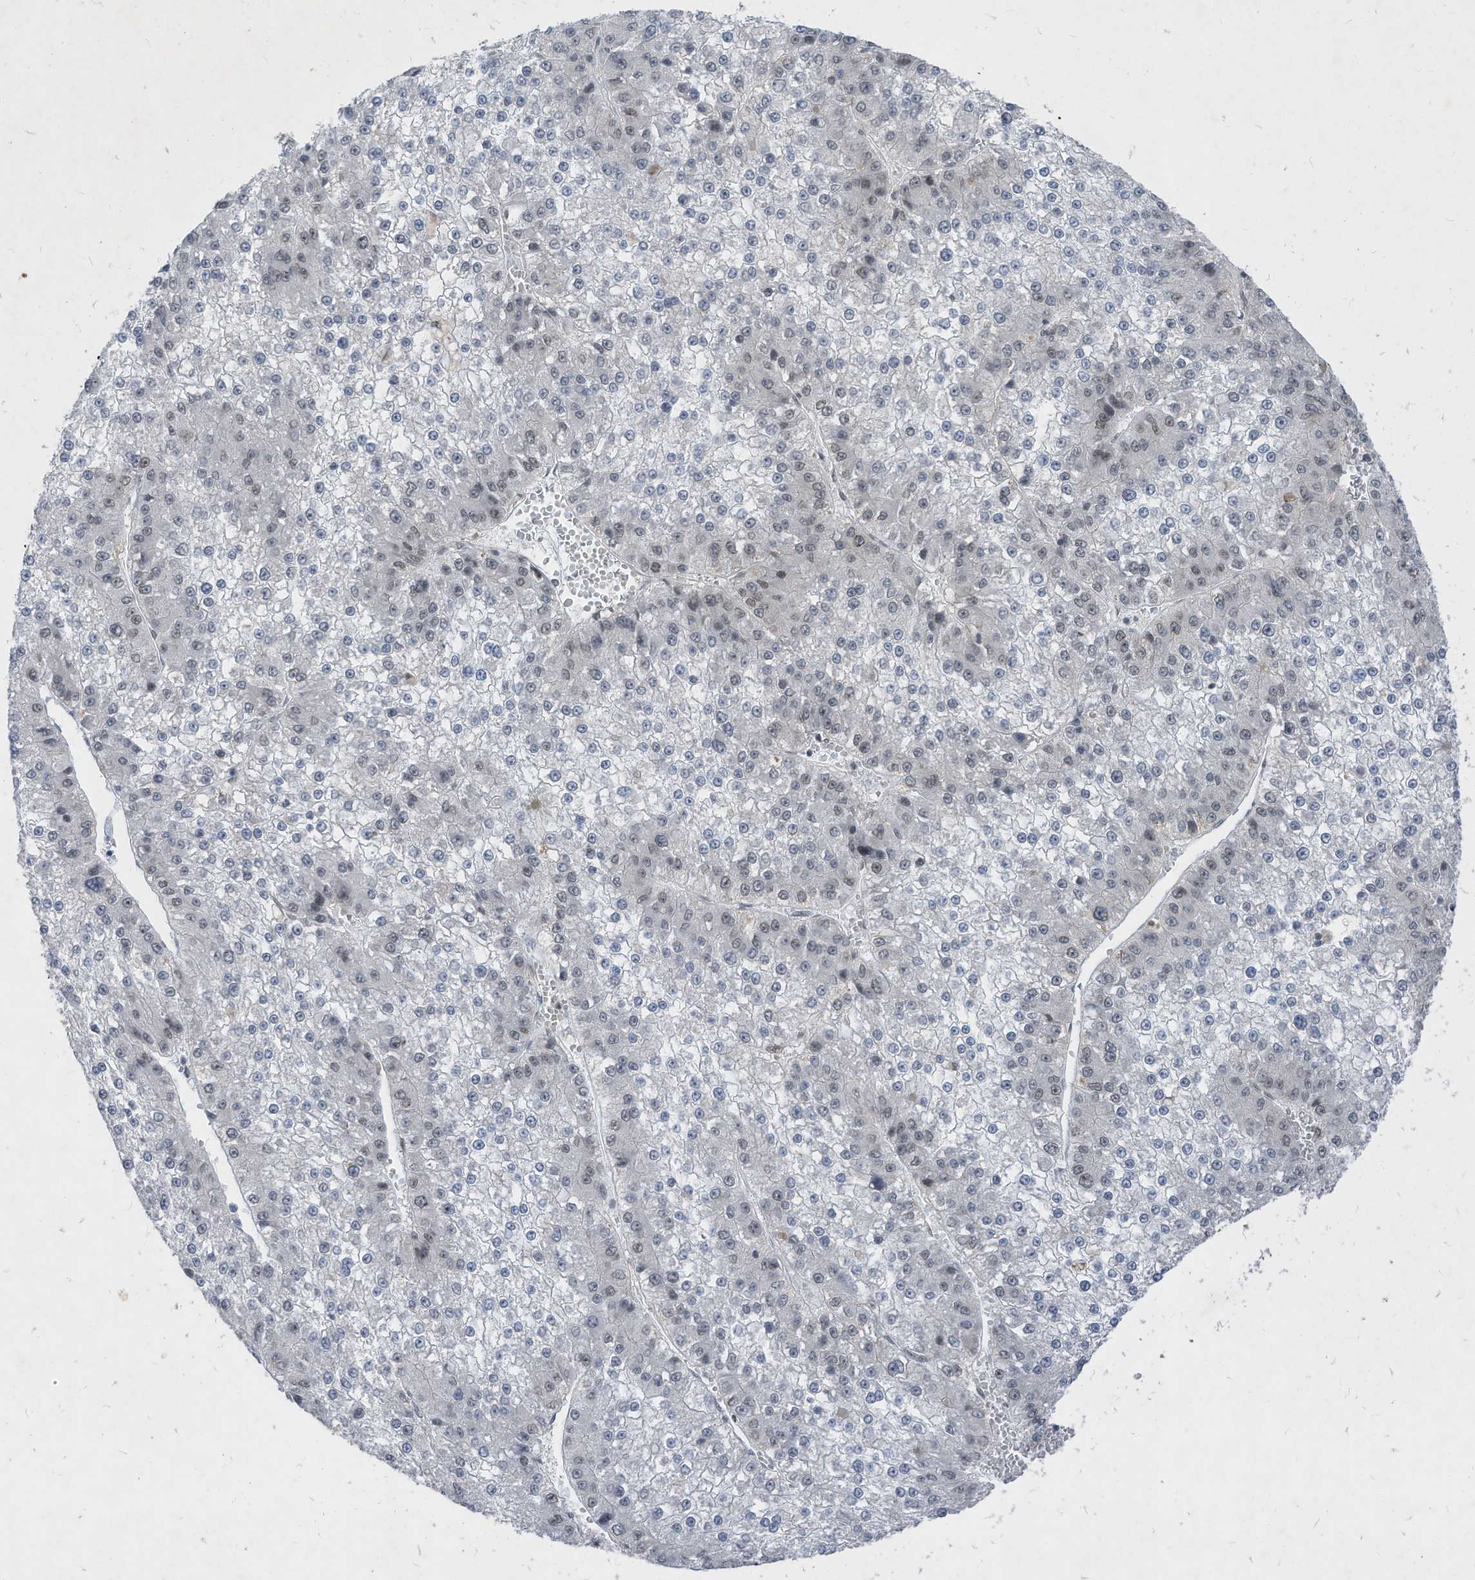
{"staining": {"intensity": "negative", "quantity": "none", "location": "none"}, "tissue": "liver cancer", "cell_type": "Tumor cells", "image_type": "cancer", "snomed": [{"axis": "morphology", "description": "Carcinoma, Hepatocellular, NOS"}, {"axis": "topography", "description": "Liver"}], "caption": "This is an immunohistochemistry photomicrograph of liver cancer. There is no staining in tumor cells.", "gene": "KPNB1", "patient": {"sex": "female", "age": 73}}